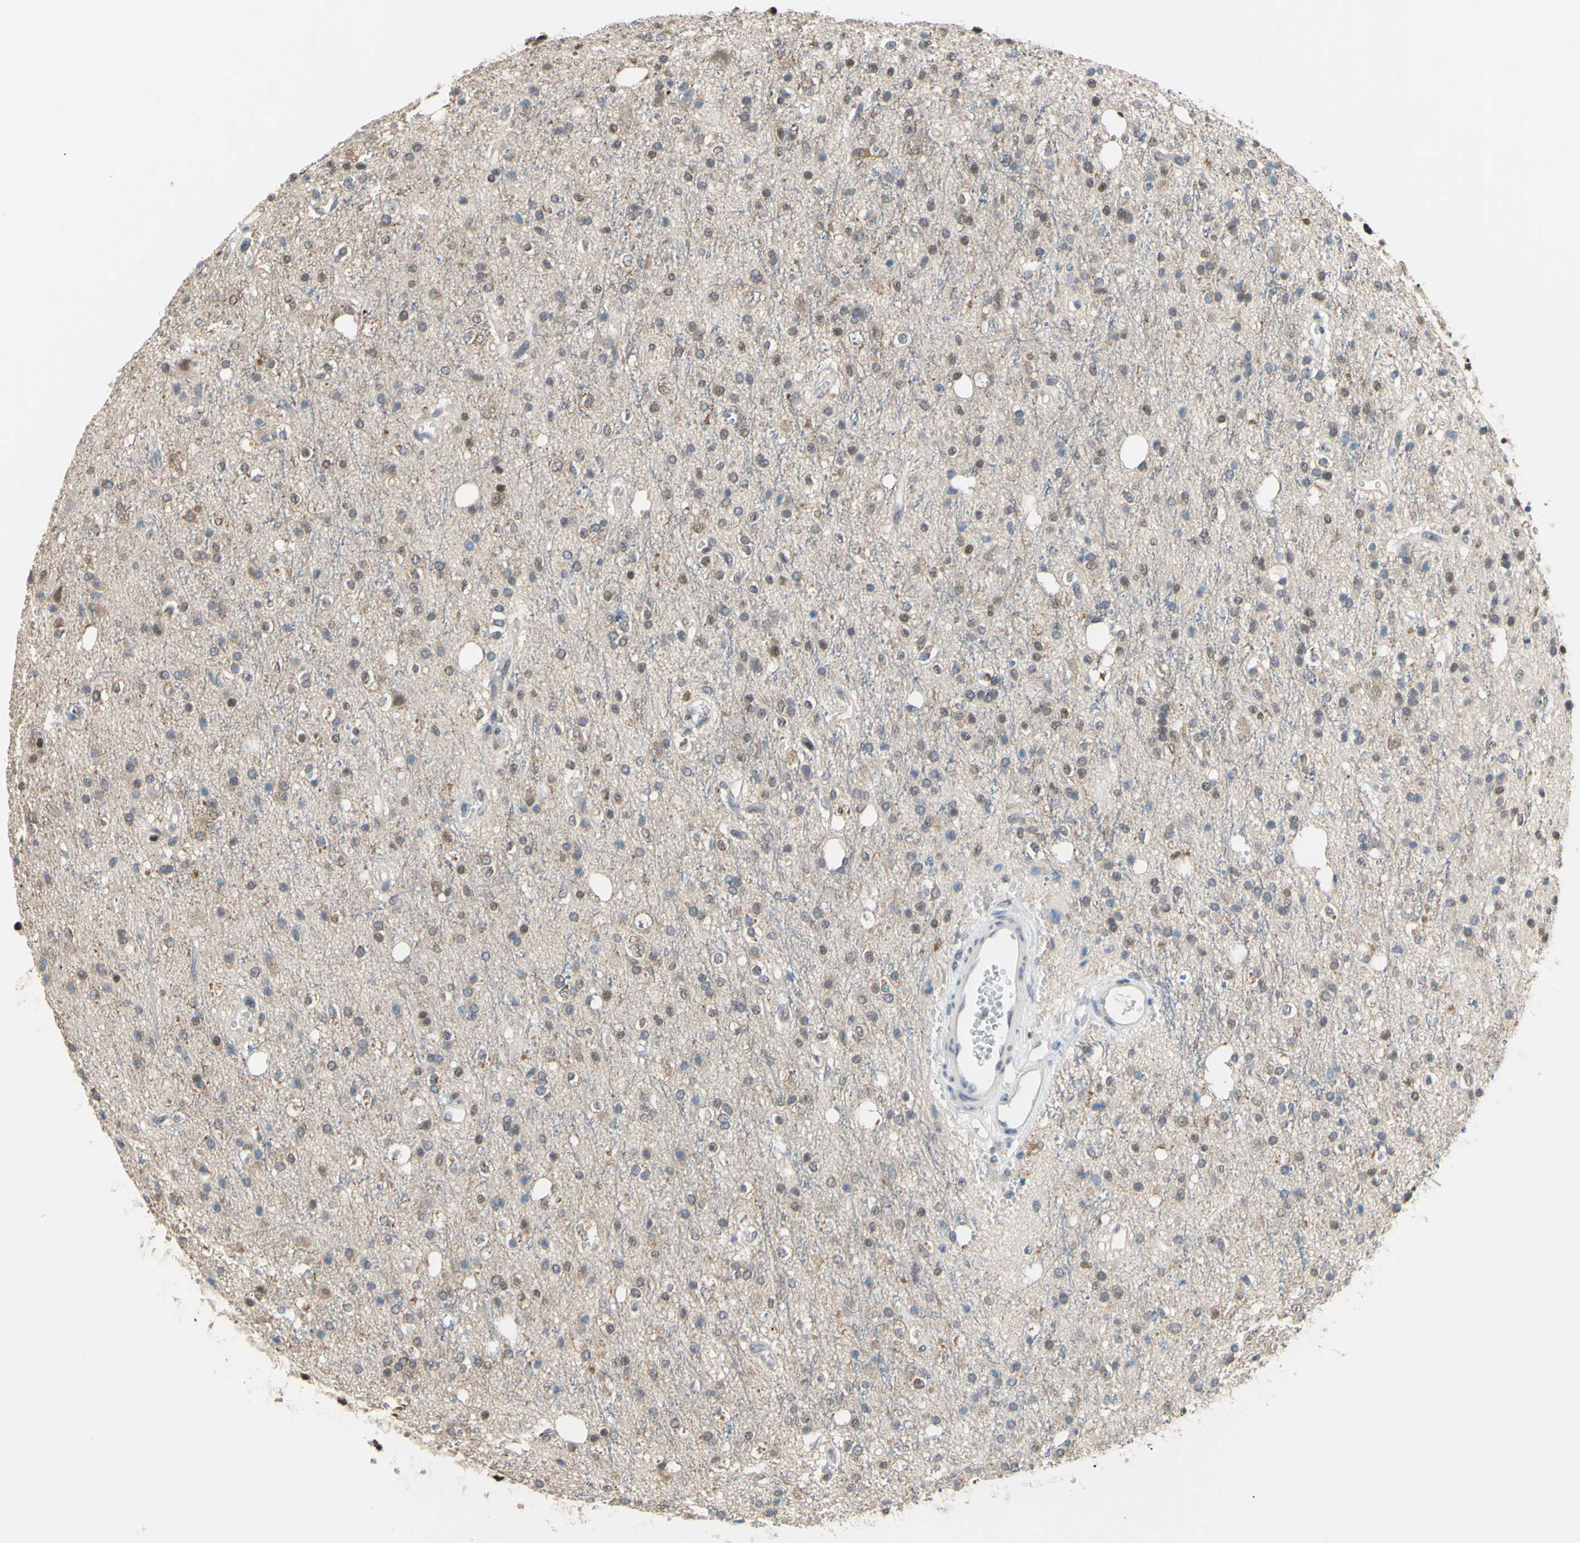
{"staining": {"intensity": "weak", "quantity": "25%-75%", "location": "cytoplasmic/membranous,nuclear"}, "tissue": "glioma", "cell_type": "Tumor cells", "image_type": "cancer", "snomed": [{"axis": "morphology", "description": "Glioma, malignant, High grade"}, {"axis": "topography", "description": "Brain"}], "caption": "This is an image of immunohistochemistry staining of glioma, which shows weak expression in the cytoplasmic/membranous and nuclear of tumor cells.", "gene": "SP4", "patient": {"sex": "male", "age": 47}}